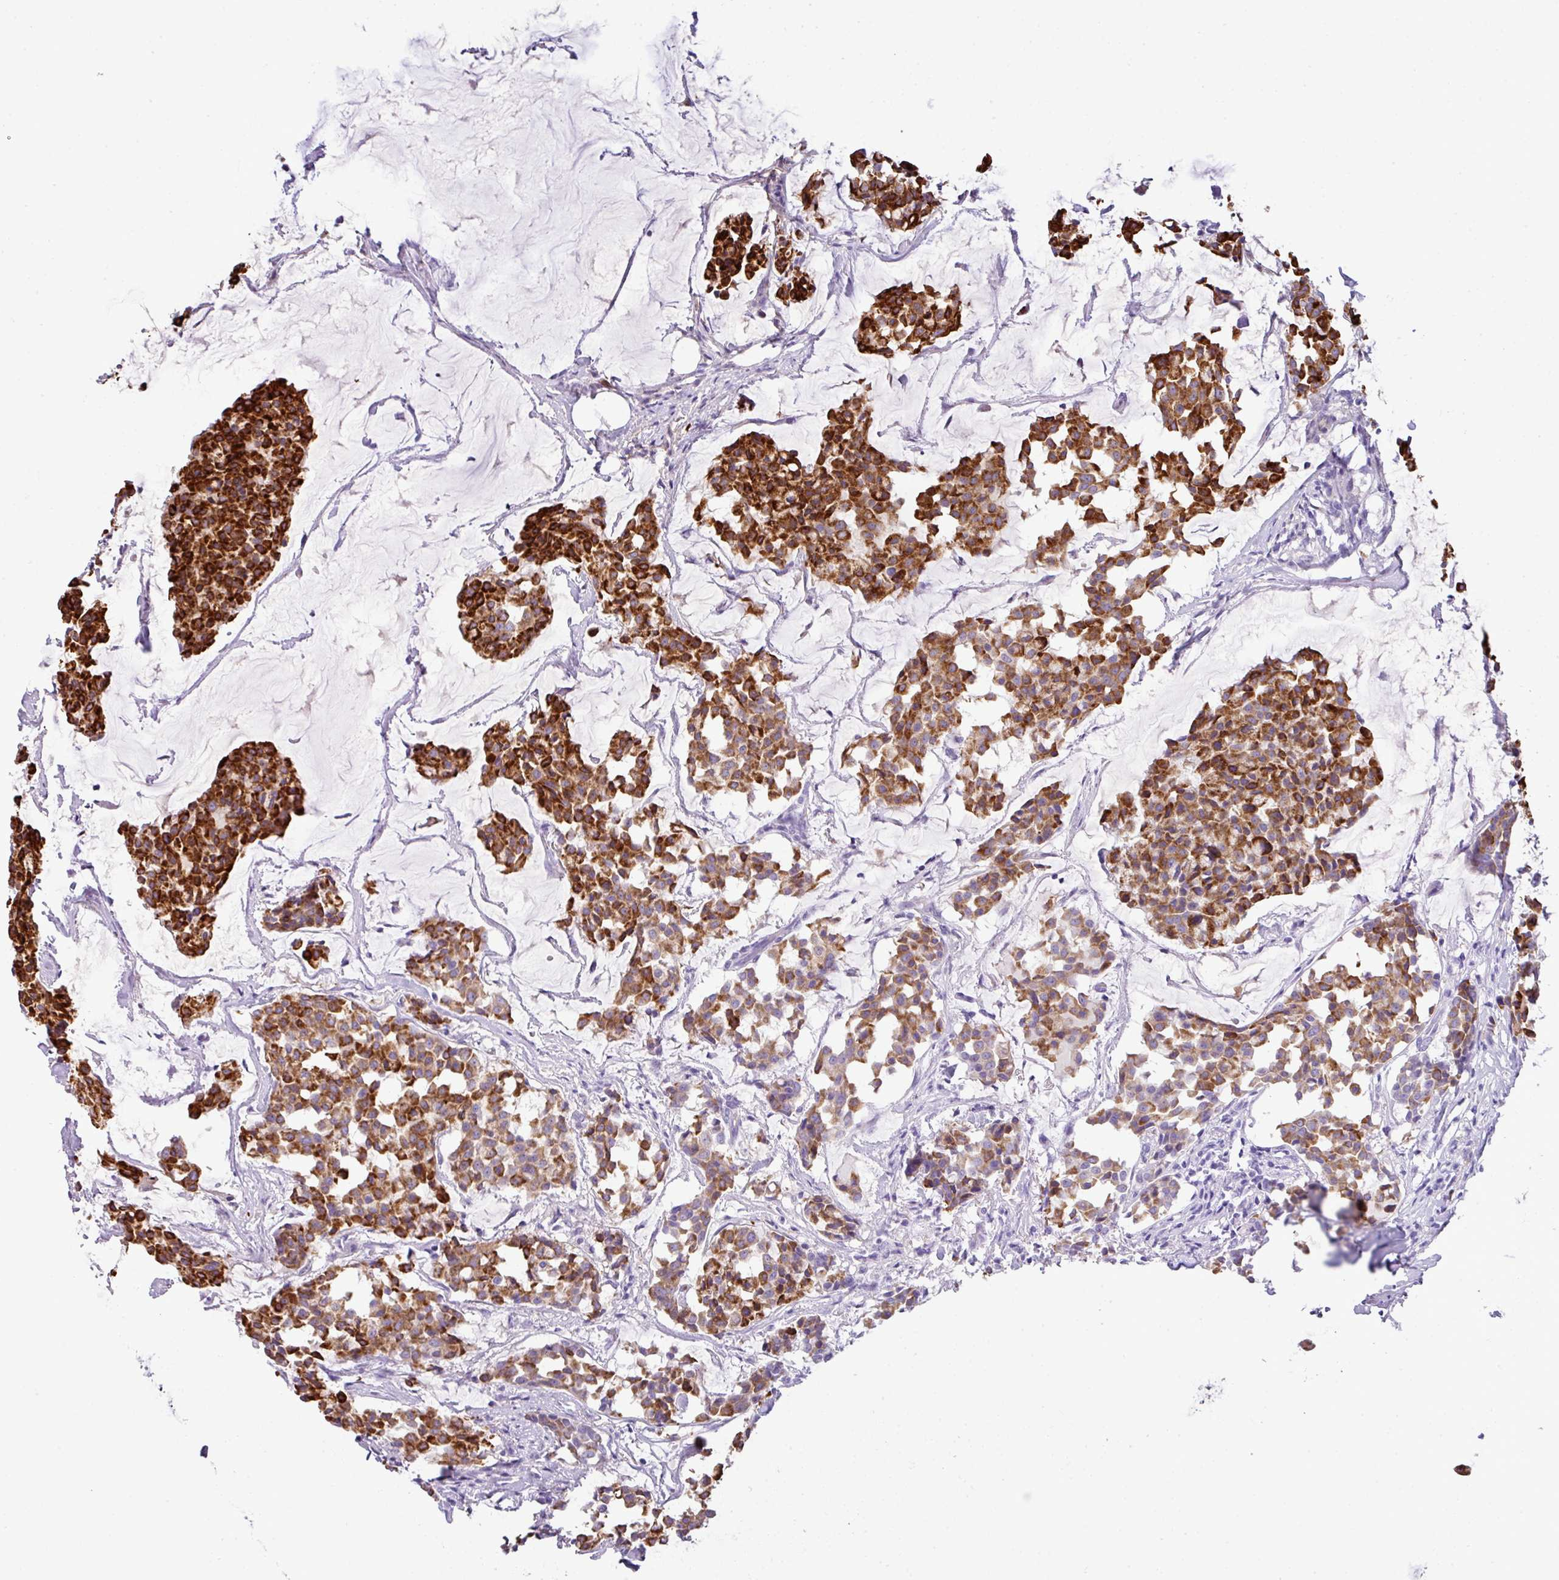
{"staining": {"intensity": "strong", "quantity": ">75%", "location": "cytoplasmic/membranous"}, "tissue": "breast cancer", "cell_type": "Tumor cells", "image_type": "cancer", "snomed": [{"axis": "morphology", "description": "Duct carcinoma"}, {"axis": "topography", "description": "Breast"}], "caption": "Approximately >75% of tumor cells in breast cancer (intraductal carcinoma) demonstrate strong cytoplasmic/membranous protein expression as visualized by brown immunohistochemical staining.", "gene": "PIK3R5", "patient": {"sex": "female", "age": 93}}